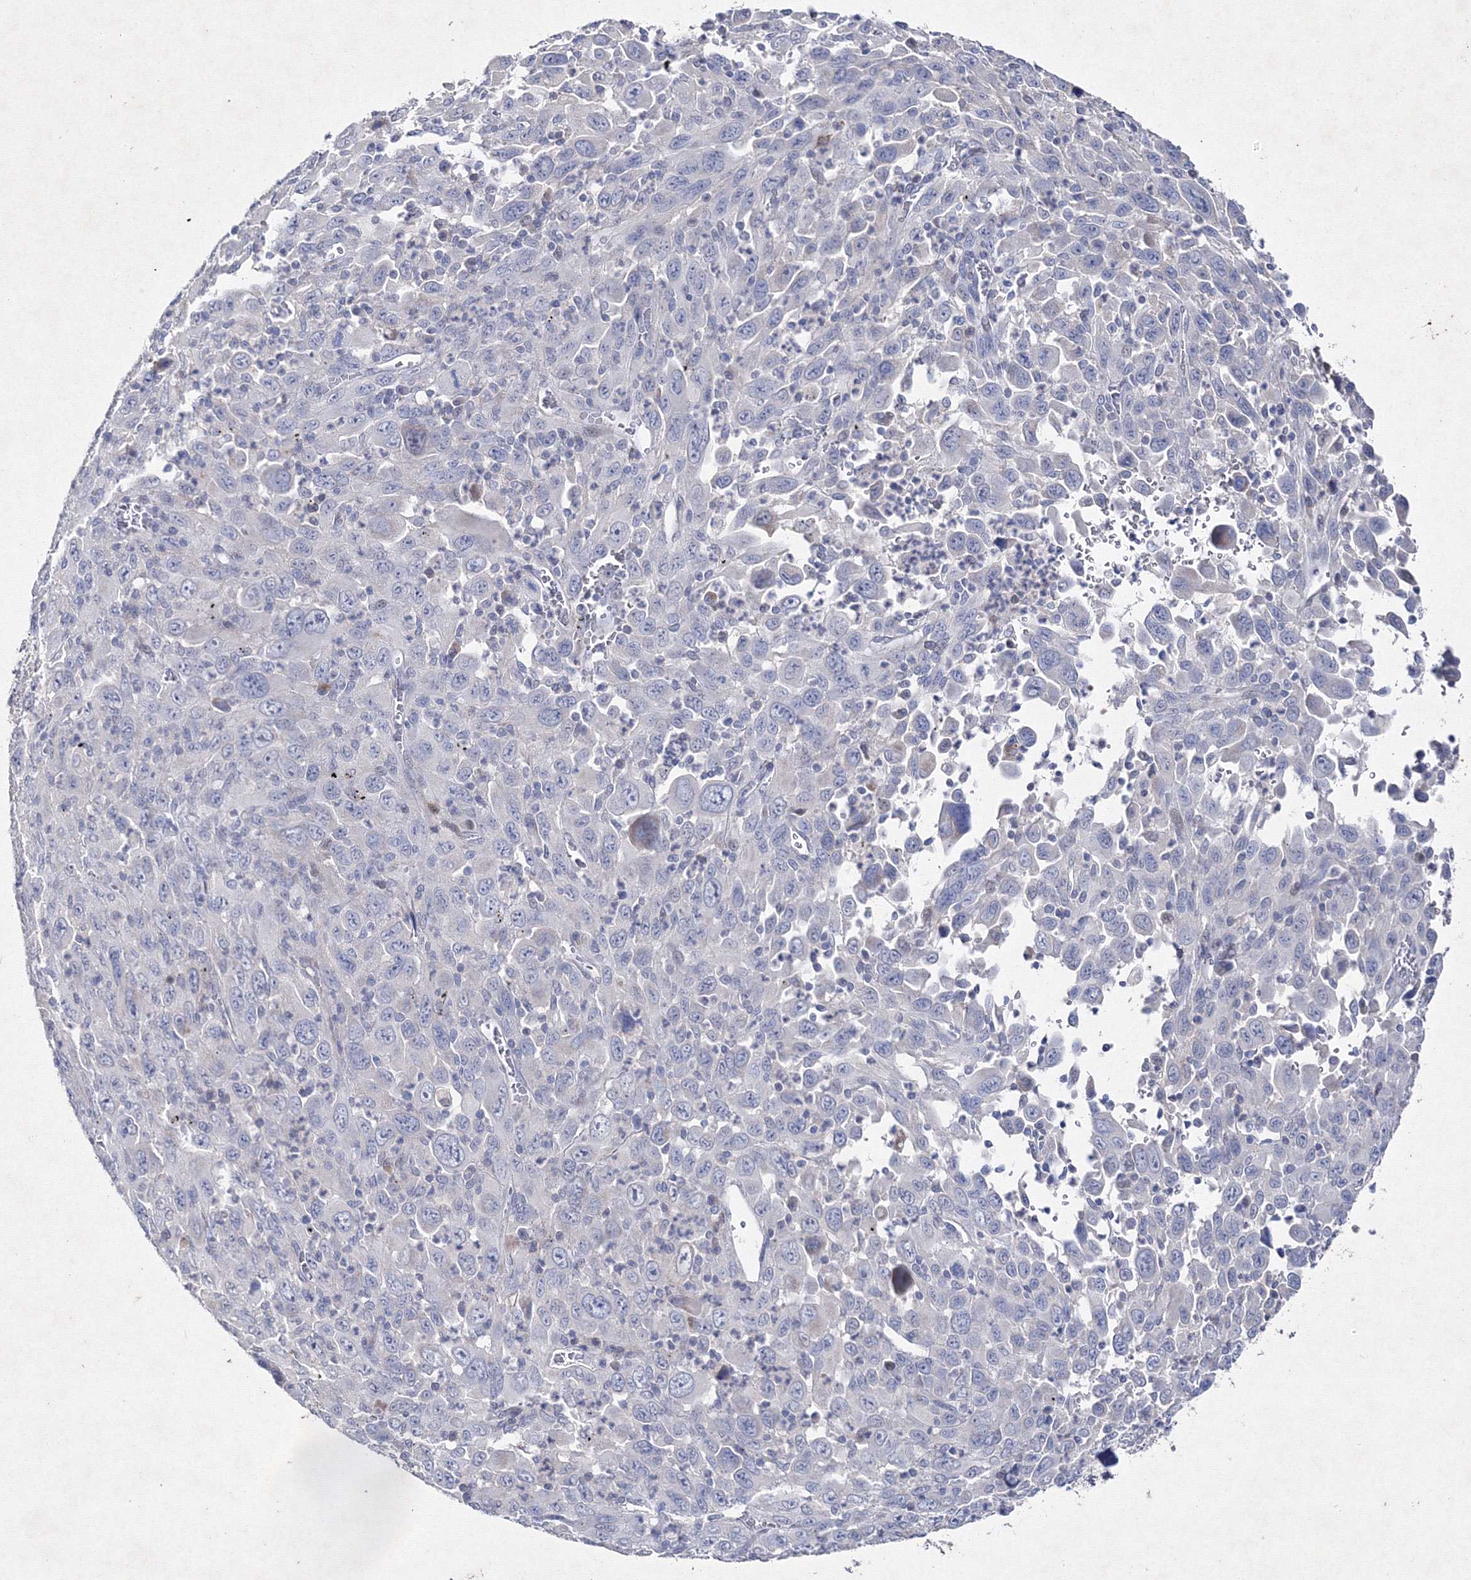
{"staining": {"intensity": "negative", "quantity": "none", "location": "none"}, "tissue": "melanoma", "cell_type": "Tumor cells", "image_type": "cancer", "snomed": [{"axis": "morphology", "description": "Malignant melanoma, Metastatic site"}, {"axis": "topography", "description": "Skin"}], "caption": "A high-resolution histopathology image shows IHC staining of melanoma, which demonstrates no significant expression in tumor cells.", "gene": "SMIM29", "patient": {"sex": "female", "age": 56}}